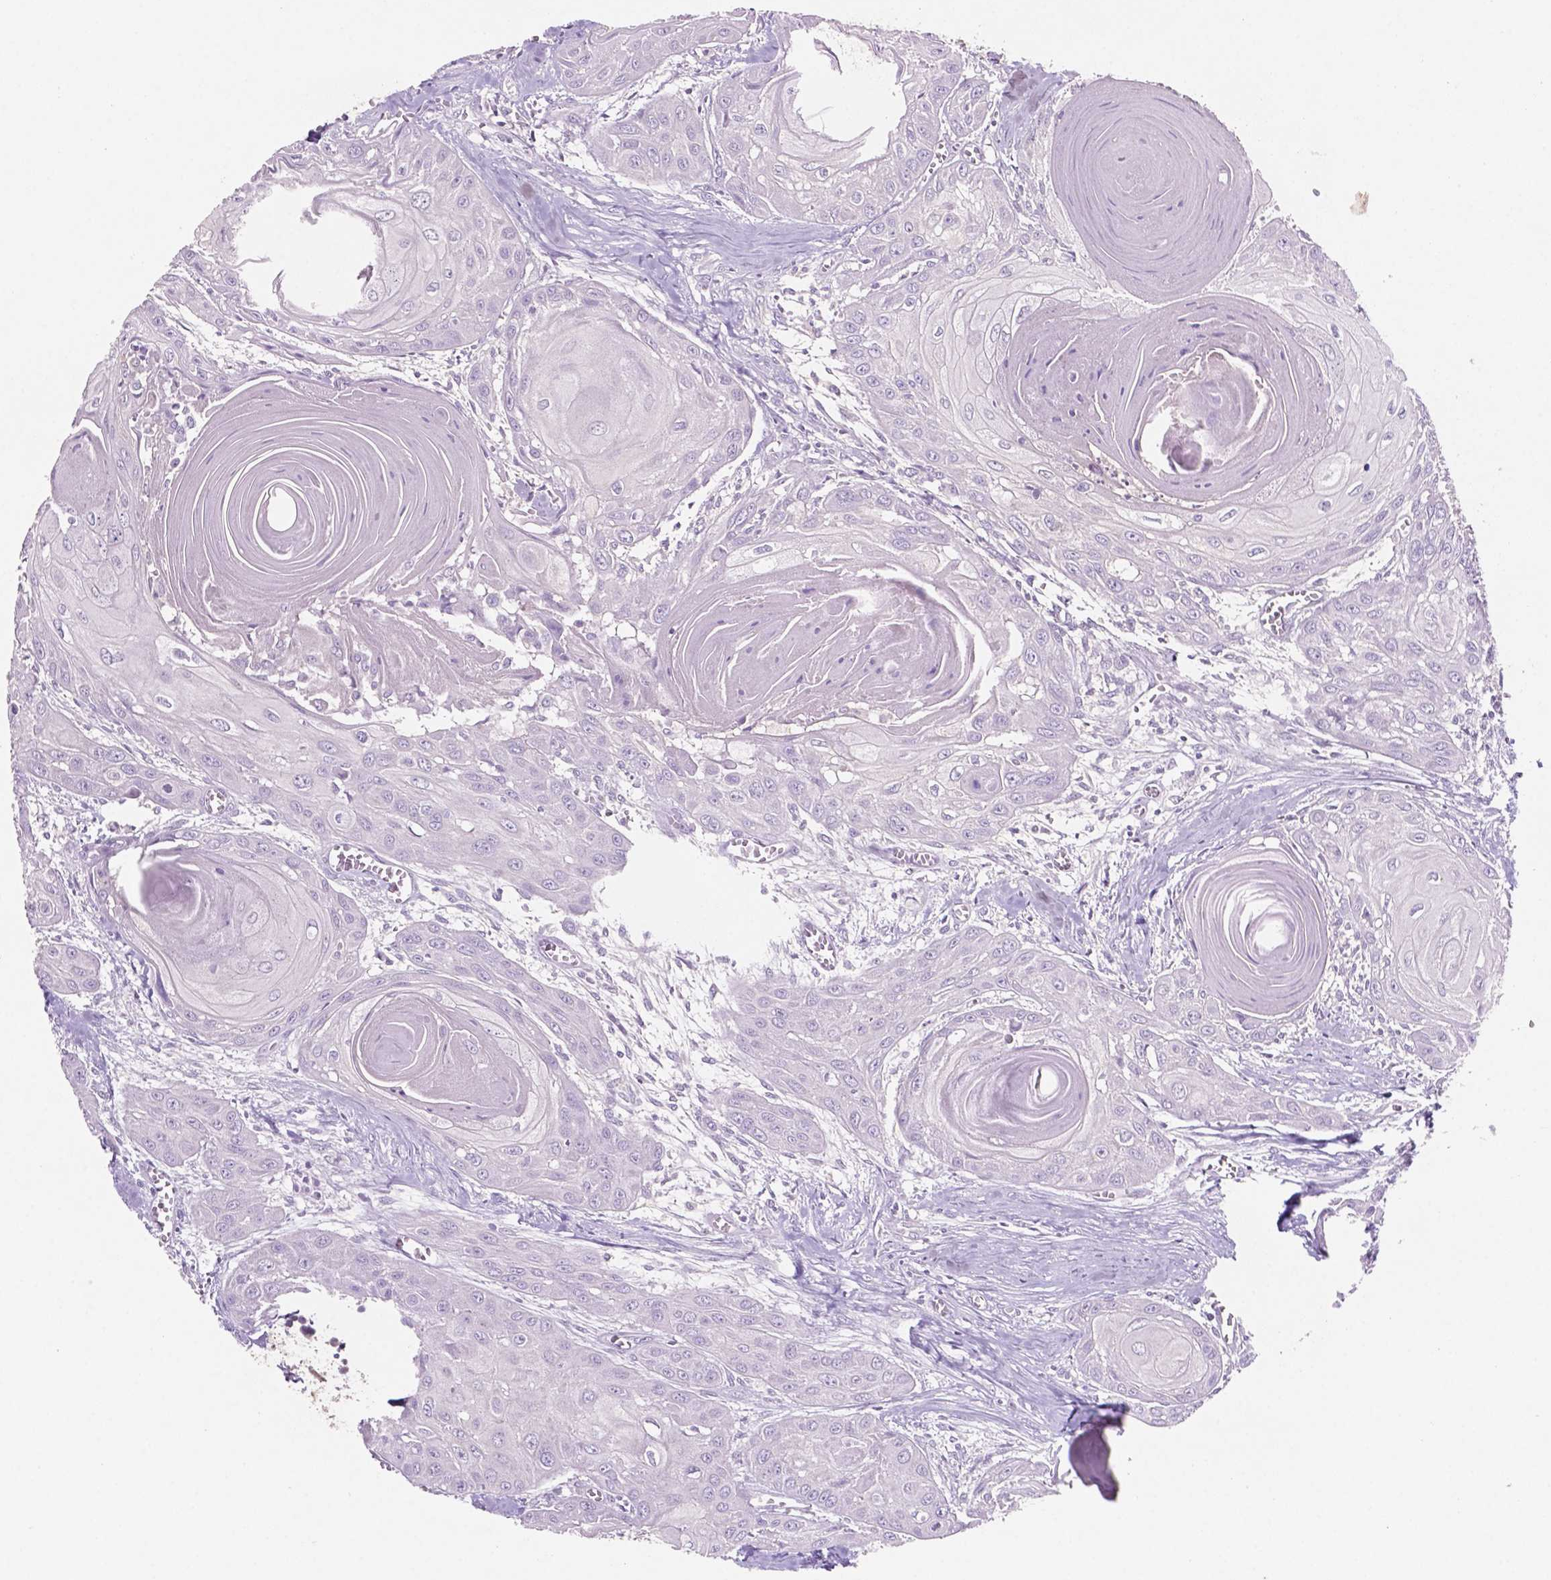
{"staining": {"intensity": "negative", "quantity": "none", "location": "none"}, "tissue": "head and neck cancer", "cell_type": "Tumor cells", "image_type": "cancer", "snomed": [{"axis": "morphology", "description": "Squamous cell carcinoma, NOS"}, {"axis": "topography", "description": "Oral tissue"}, {"axis": "topography", "description": "Head-Neck"}], "caption": "High power microscopy image of an IHC micrograph of head and neck squamous cell carcinoma, revealing no significant staining in tumor cells. The staining was performed using DAB to visualize the protein expression in brown, while the nuclei were stained in blue with hematoxylin (Magnification: 20x).", "gene": "LDHA", "patient": {"sex": "male", "age": 71}}